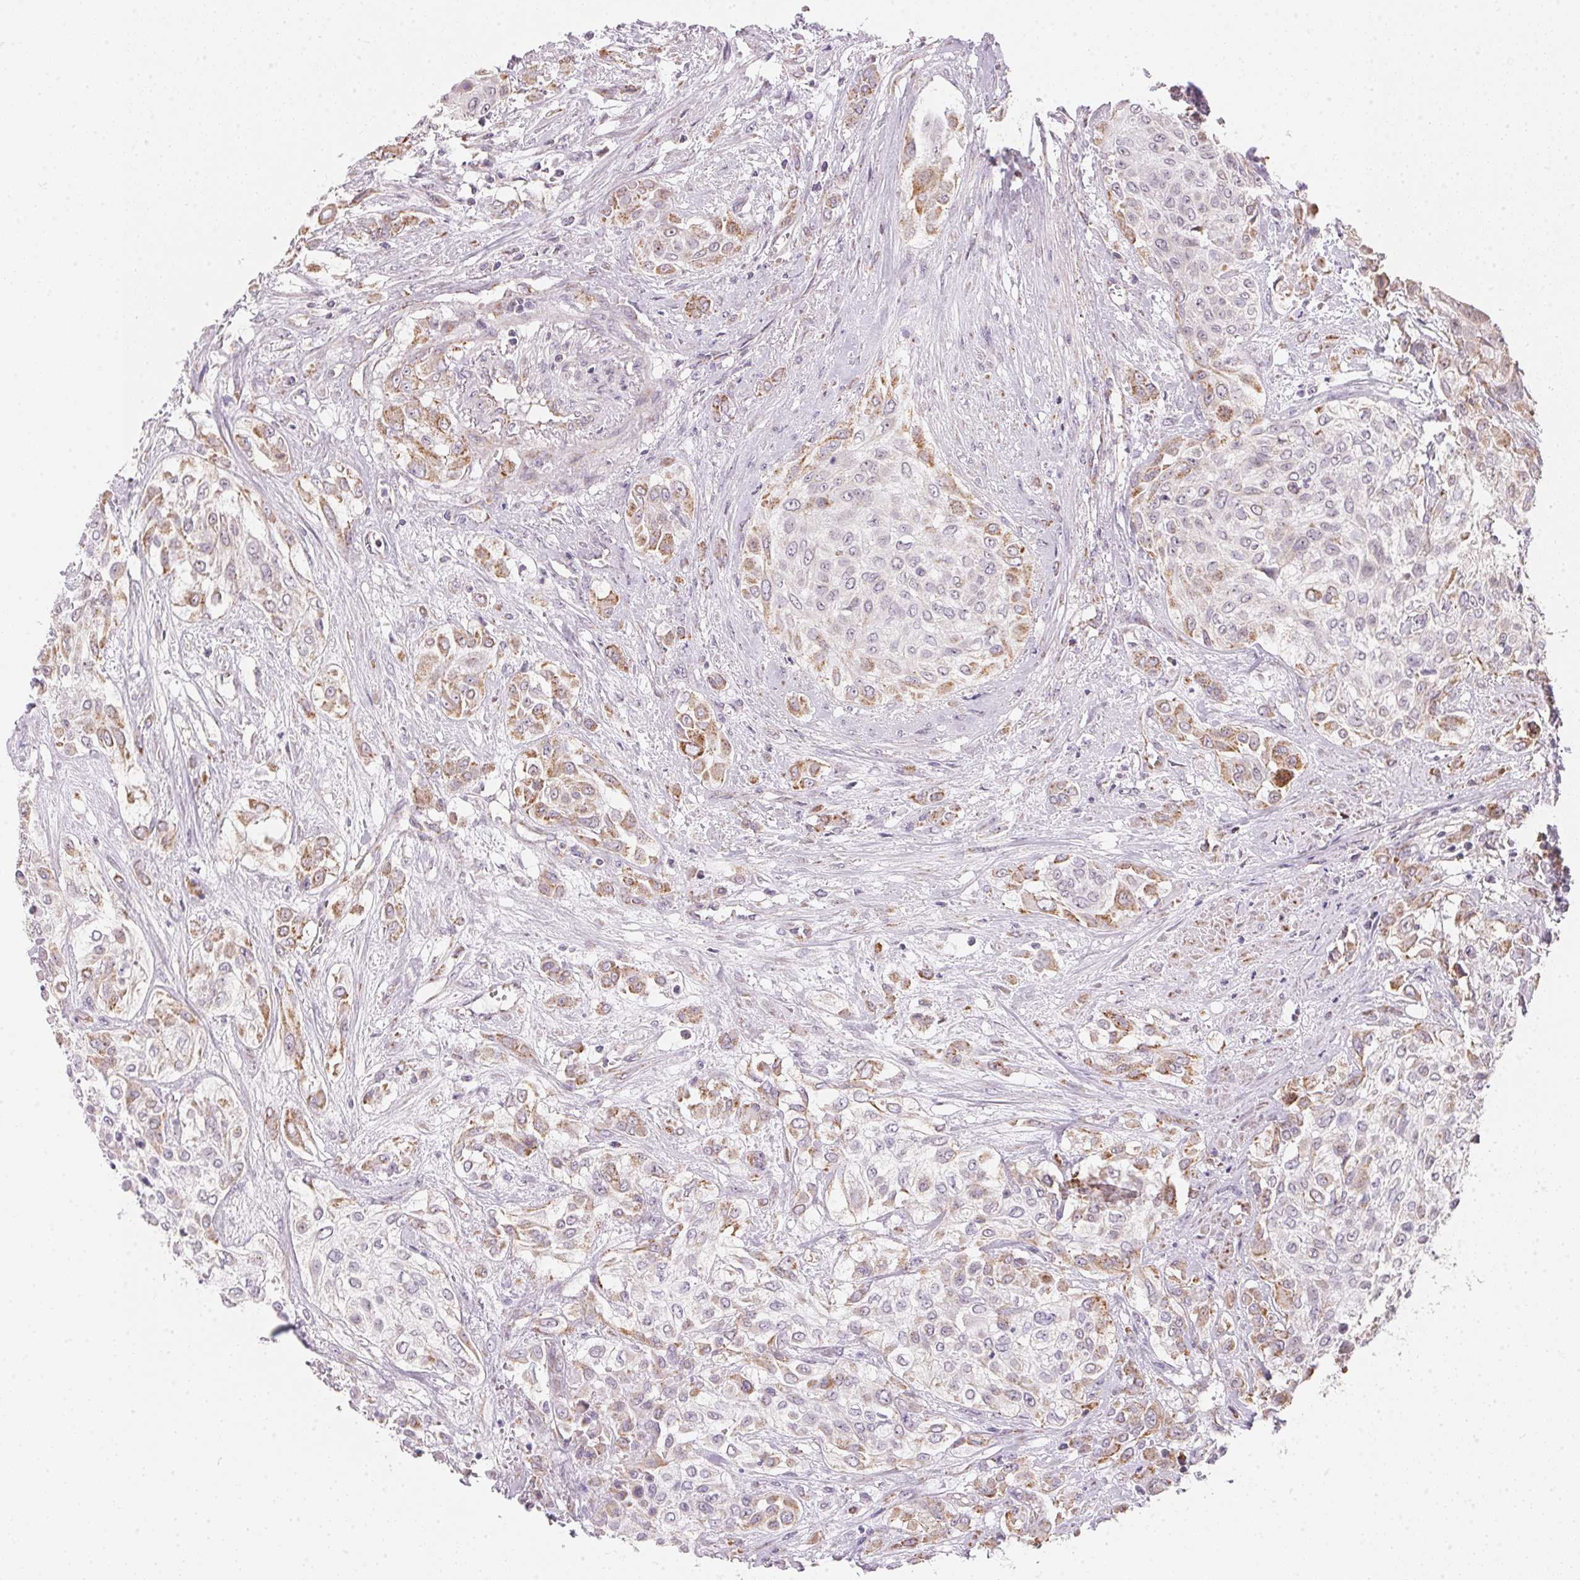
{"staining": {"intensity": "moderate", "quantity": "<25%", "location": "cytoplasmic/membranous"}, "tissue": "urothelial cancer", "cell_type": "Tumor cells", "image_type": "cancer", "snomed": [{"axis": "morphology", "description": "Urothelial carcinoma, High grade"}, {"axis": "topography", "description": "Urinary bladder"}], "caption": "Protein expression analysis of human urothelial cancer reveals moderate cytoplasmic/membranous expression in approximately <25% of tumor cells.", "gene": "GIPC2", "patient": {"sex": "male", "age": 57}}